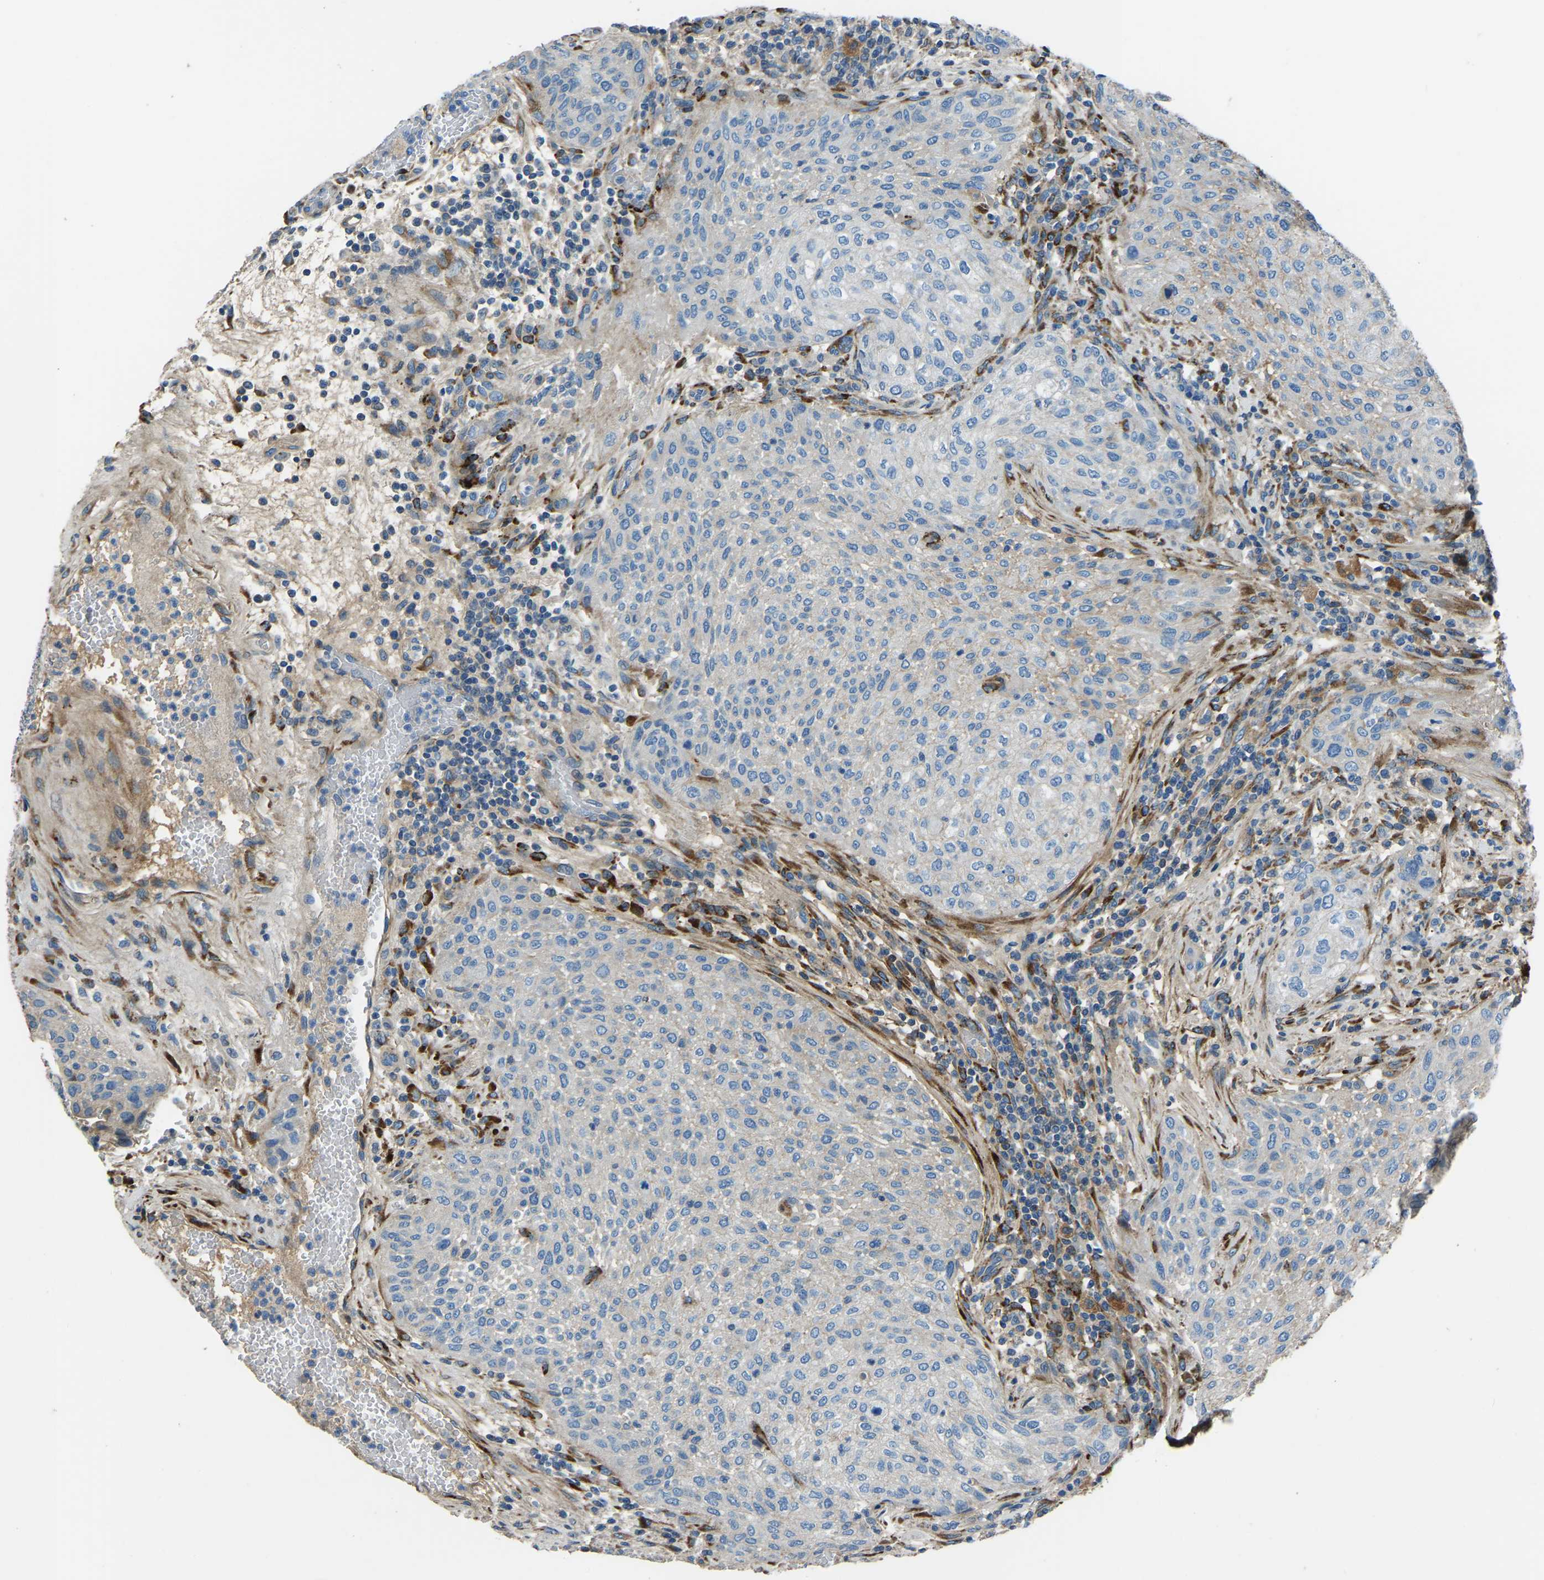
{"staining": {"intensity": "moderate", "quantity": "<25%", "location": "cytoplasmic/membranous"}, "tissue": "urothelial cancer", "cell_type": "Tumor cells", "image_type": "cancer", "snomed": [{"axis": "morphology", "description": "Urothelial carcinoma, Low grade"}, {"axis": "morphology", "description": "Urothelial carcinoma, High grade"}, {"axis": "topography", "description": "Urinary bladder"}], "caption": "Human low-grade urothelial carcinoma stained with a protein marker shows moderate staining in tumor cells.", "gene": "COL3A1", "patient": {"sex": "male", "age": 35}}